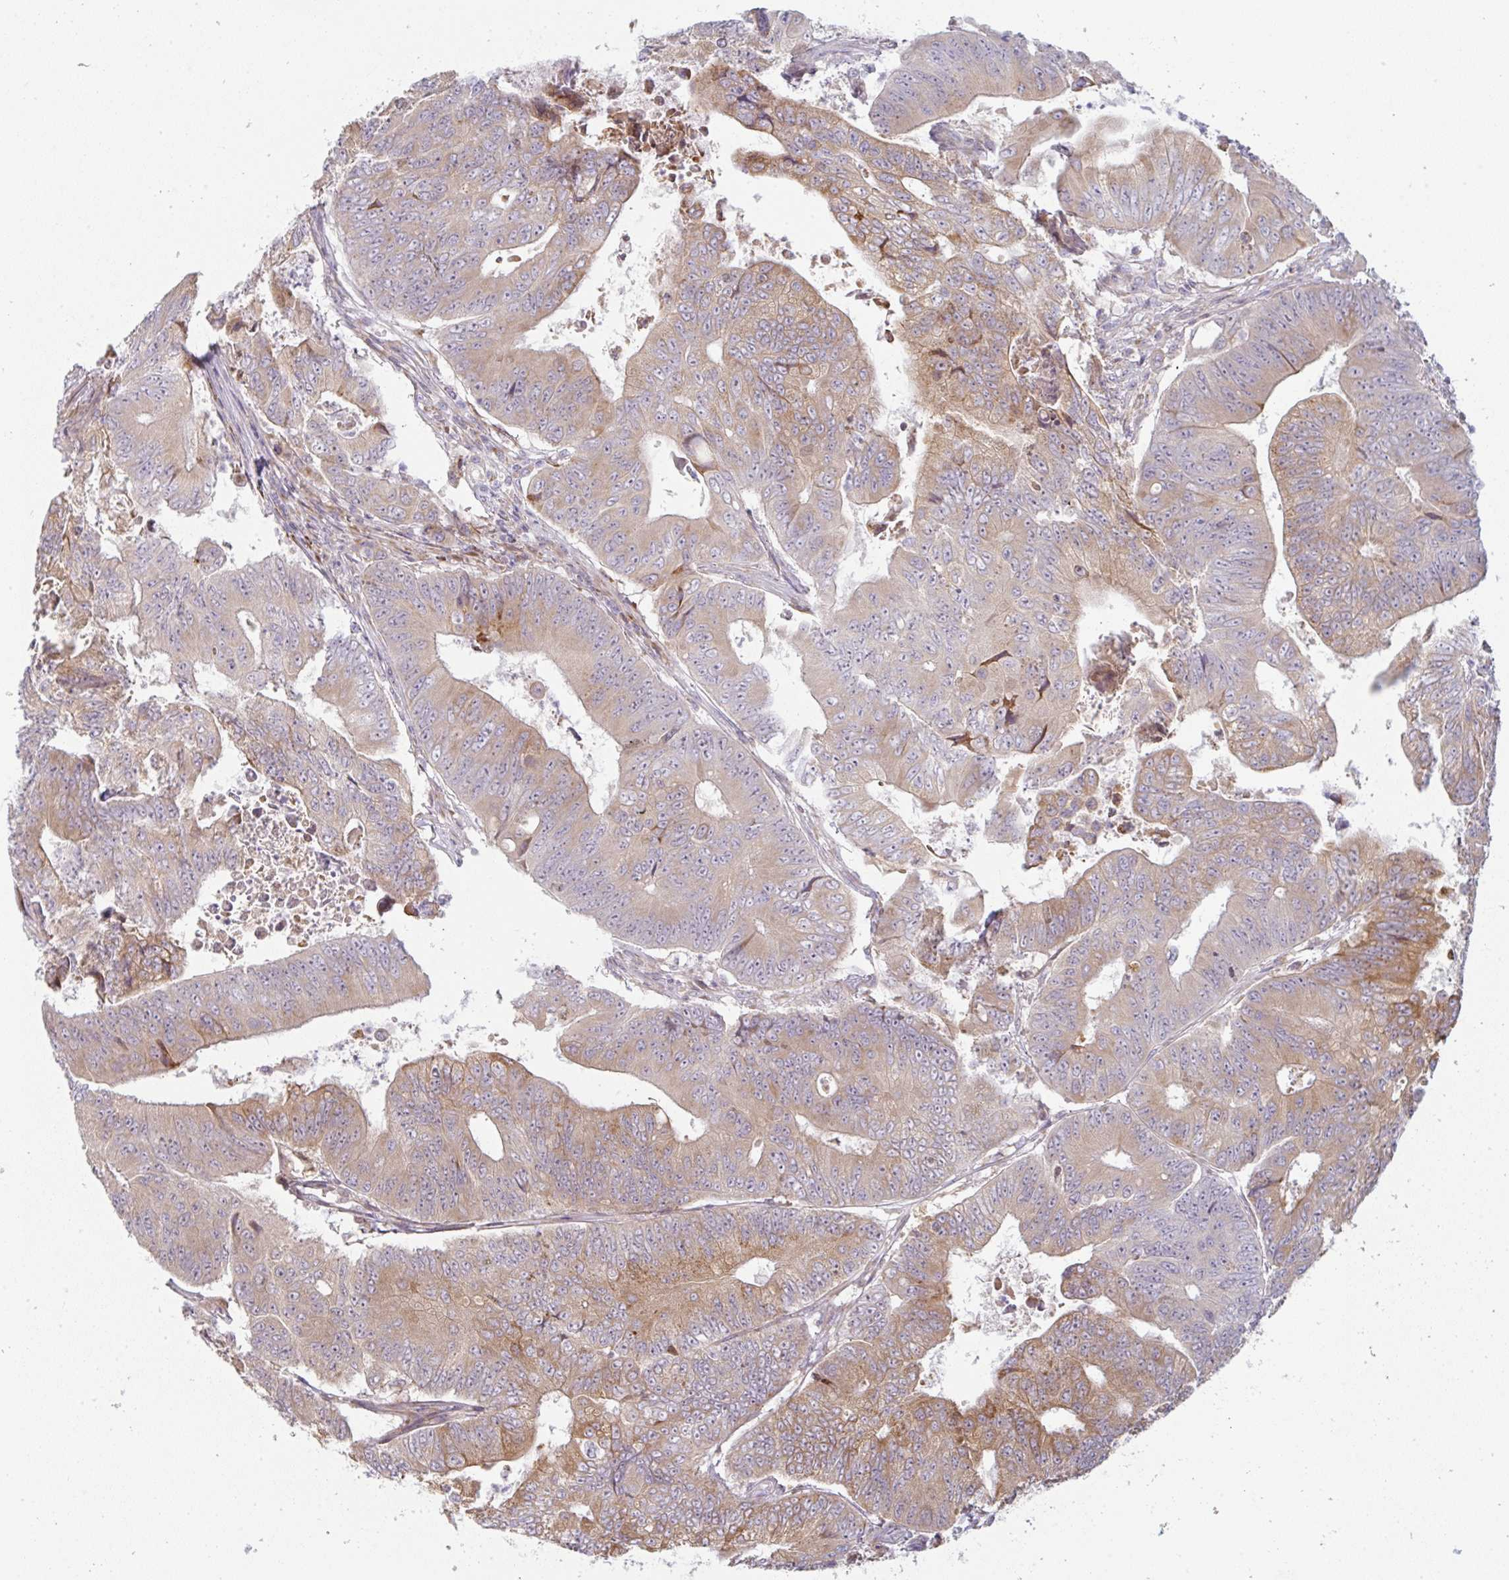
{"staining": {"intensity": "moderate", "quantity": "25%-75%", "location": "cytoplasmic/membranous"}, "tissue": "colorectal cancer", "cell_type": "Tumor cells", "image_type": "cancer", "snomed": [{"axis": "morphology", "description": "Adenocarcinoma, NOS"}, {"axis": "topography", "description": "Colon"}], "caption": "The micrograph displays a brown stain indicating the presence of a protein in the cytoplasmic/membranous of tumor cells in colorectal cancer (adenocarcinoma).", "gene": "MOB1A", "patient": {"sex": "female", "age": 48}}